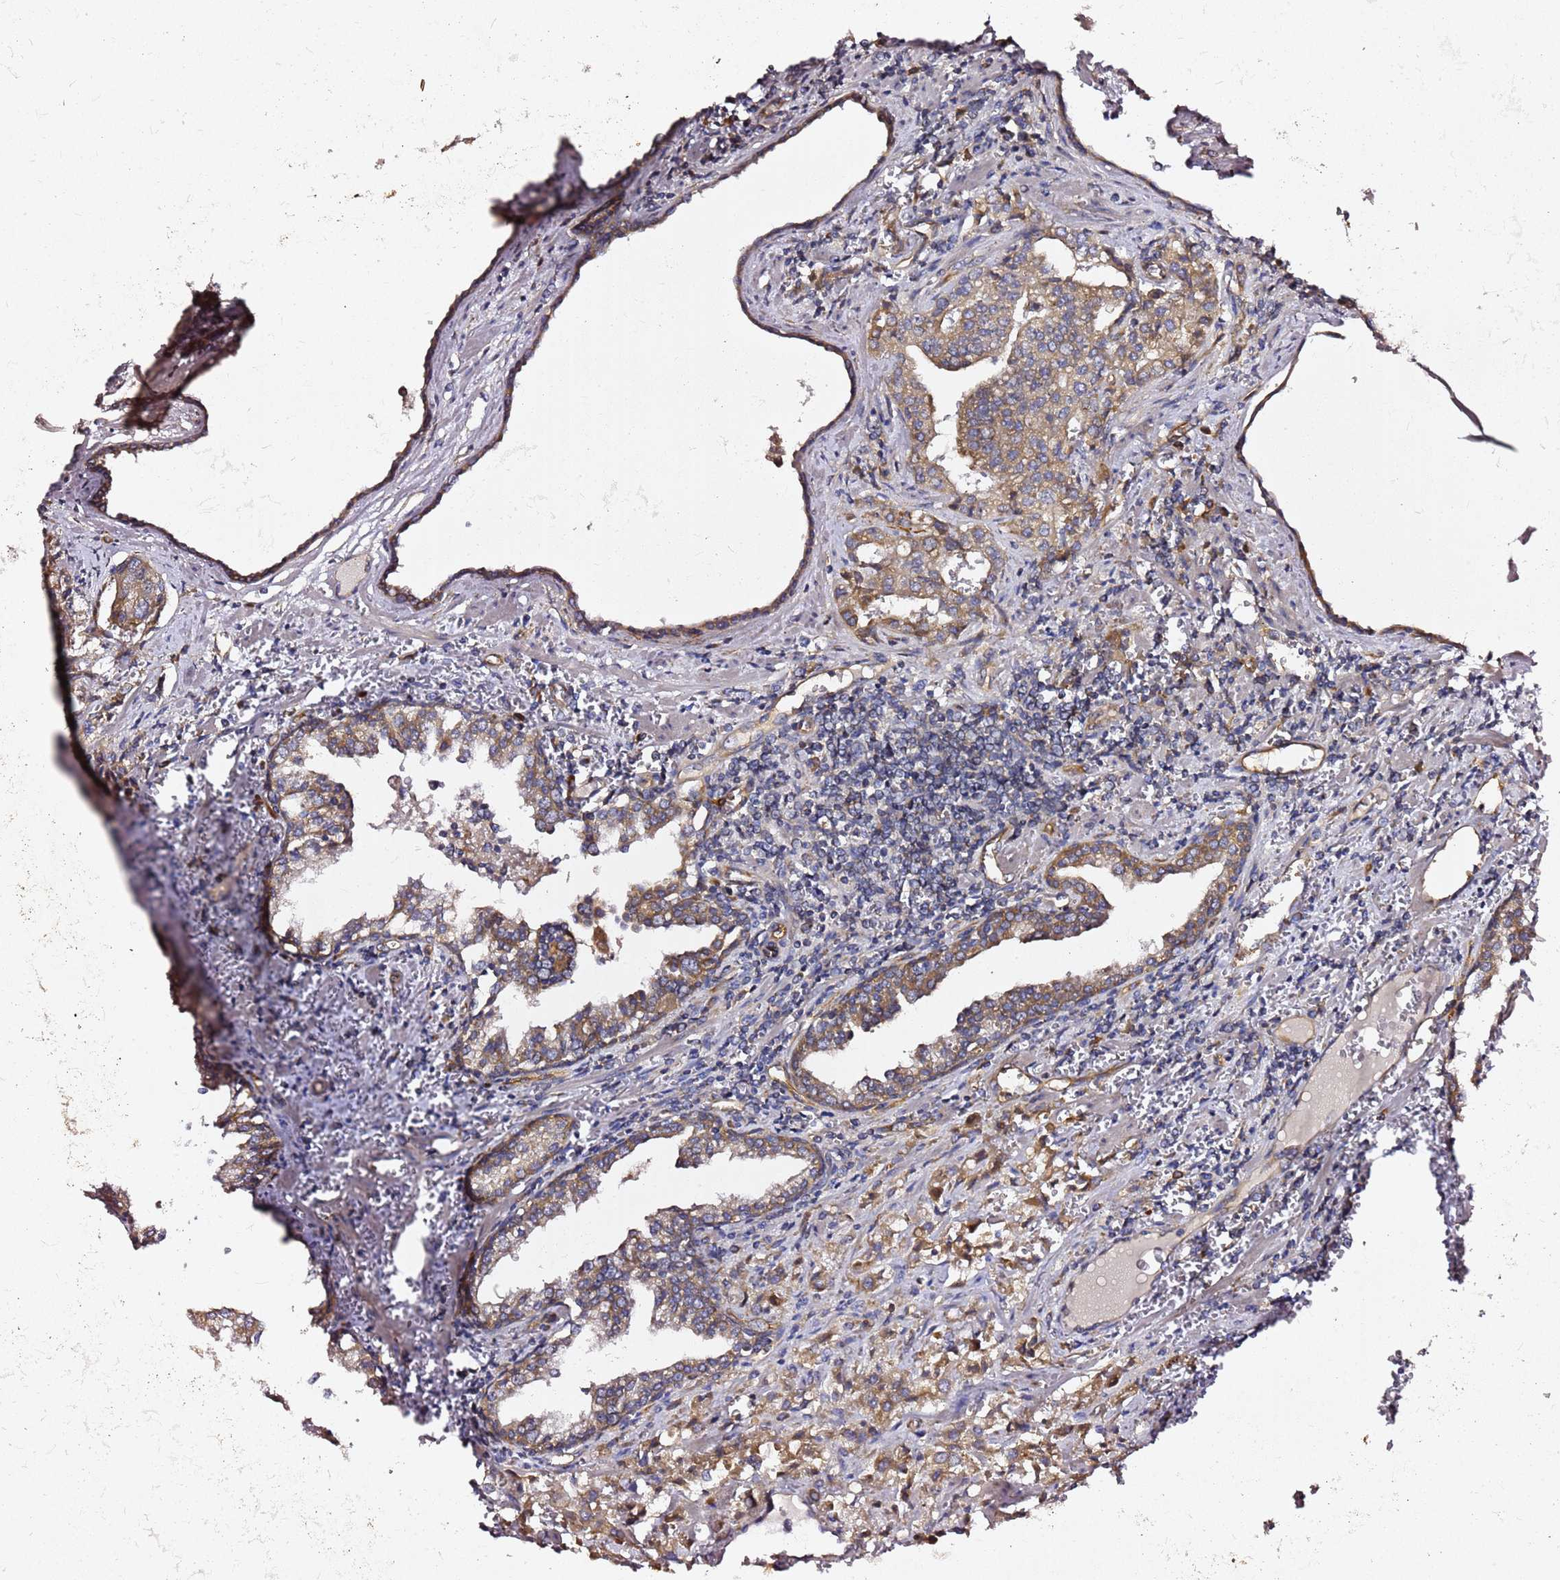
{"staining": {"intensity": "moderate", "quantity": ">75%", "location": "cytoplasmic/membranous"}, "tissue": "prostate cancer", "cell_type": "Tumor cells", "image_type": "cancer", "snomed": [{"axis": "morphology", "description": "Adenocarcinoma, High grade"}, {"axis": "topography", "description": "Prostate"}], "caption": "Protein analysis of prostate cancer (high-grade adenocarcinoma) tissue displays moderate cytoplasmic/membranous positivity in about >75% of tumor cells.", "gene": "KIF7", "patient": {"sex": "male", "age": 68}}